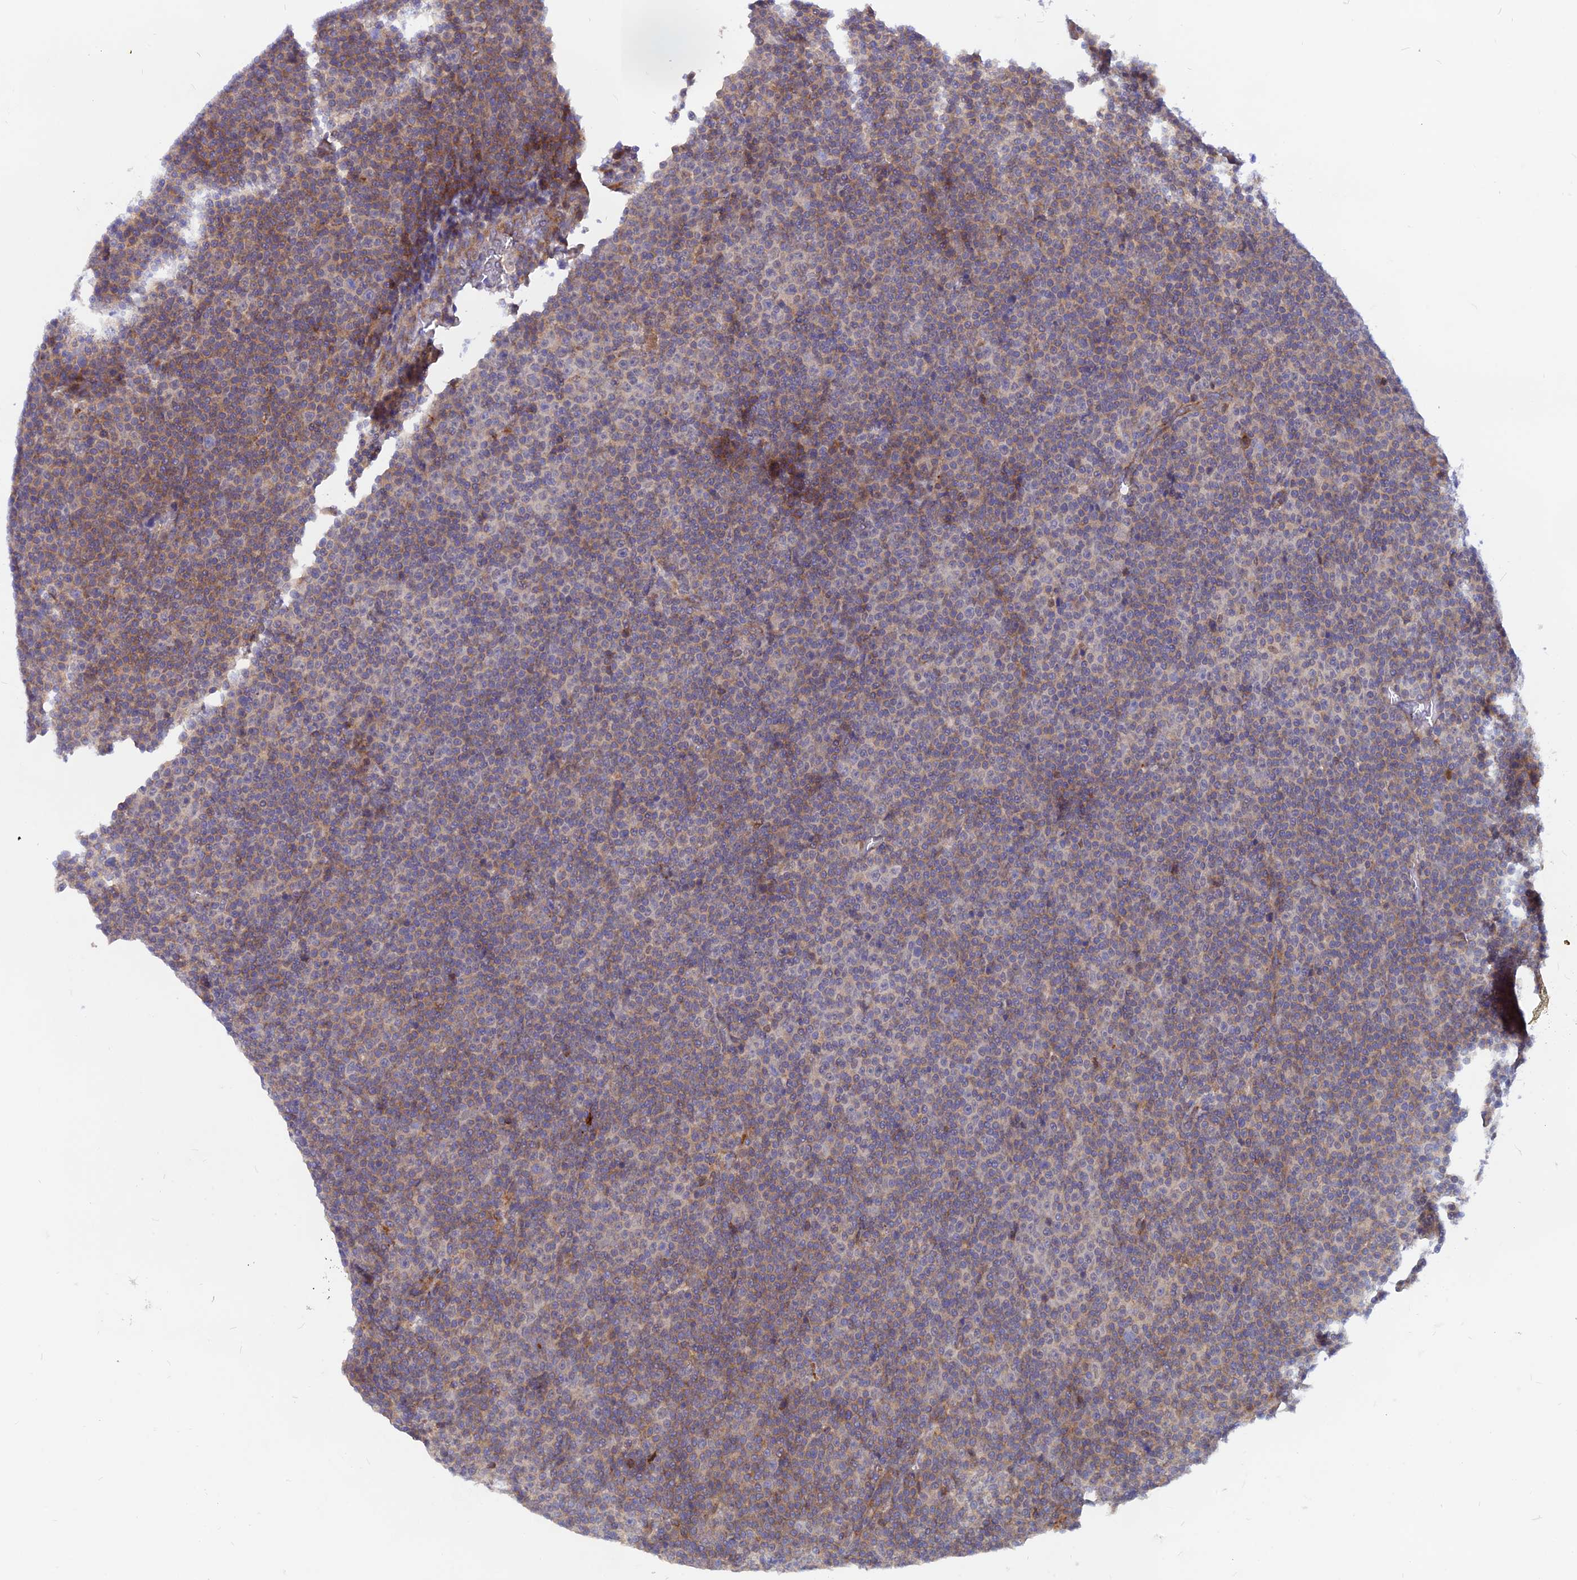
{"staining": {"intensity": "weak", "quantity": "25%-75%", "location": "cytoplasmic/membranous"}, "tissue": "lymphoma", "cell_type": "Tumor cells", "image_type": "cancer", "snomed": [{"axis": "morphology", "description": "Malignant lymphoma, non-Hodgkin's type, Low grade"}, {"axis": "topography", "description": "Lymph node"}], "caption": "Immunohistochemical staining of lymphoma exhibits low levels of weak cytoplasmic/membranous protein staining in about 25%-75% of tumor cells. Nuclei are stained in blue.", "gene": "DNAJC16", "patient": {"sex": "female", "age": 67}}